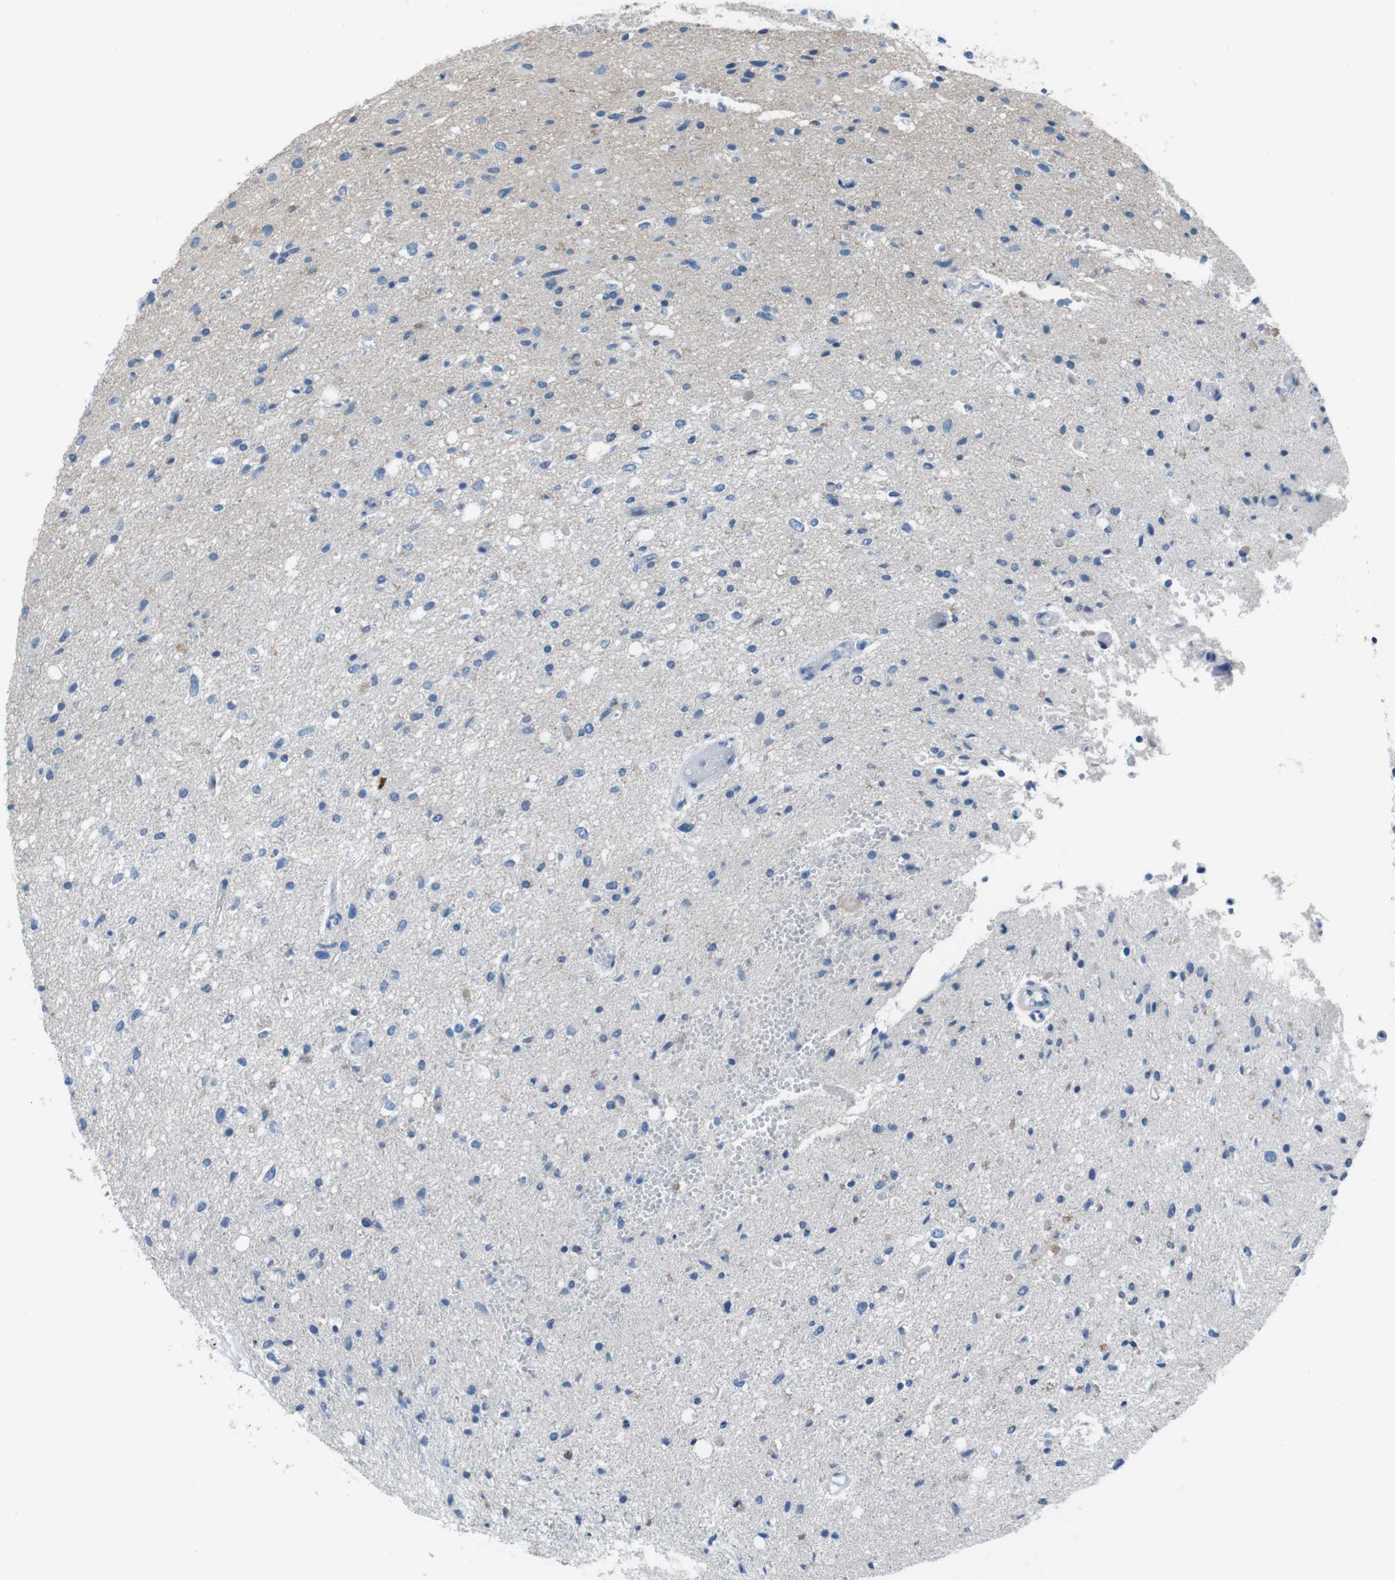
{"staining": {"intensity": "negative", "quantity": "none", "location": "none"}, "tissue": "glioma", "cell_type": "Tumor cells", "image_type": "cancer", "snomed": [{"axis": "morphology", "description": "Glioma, malignant, Low grade"}, {"axis": "topography", "description": "Brain"}], "caption": "This is an IHC micrograph of glioma. There is no positivity in tumor cells.", "gene": "CYP2C8", "patient": {"sex": "male", "age": 77}}